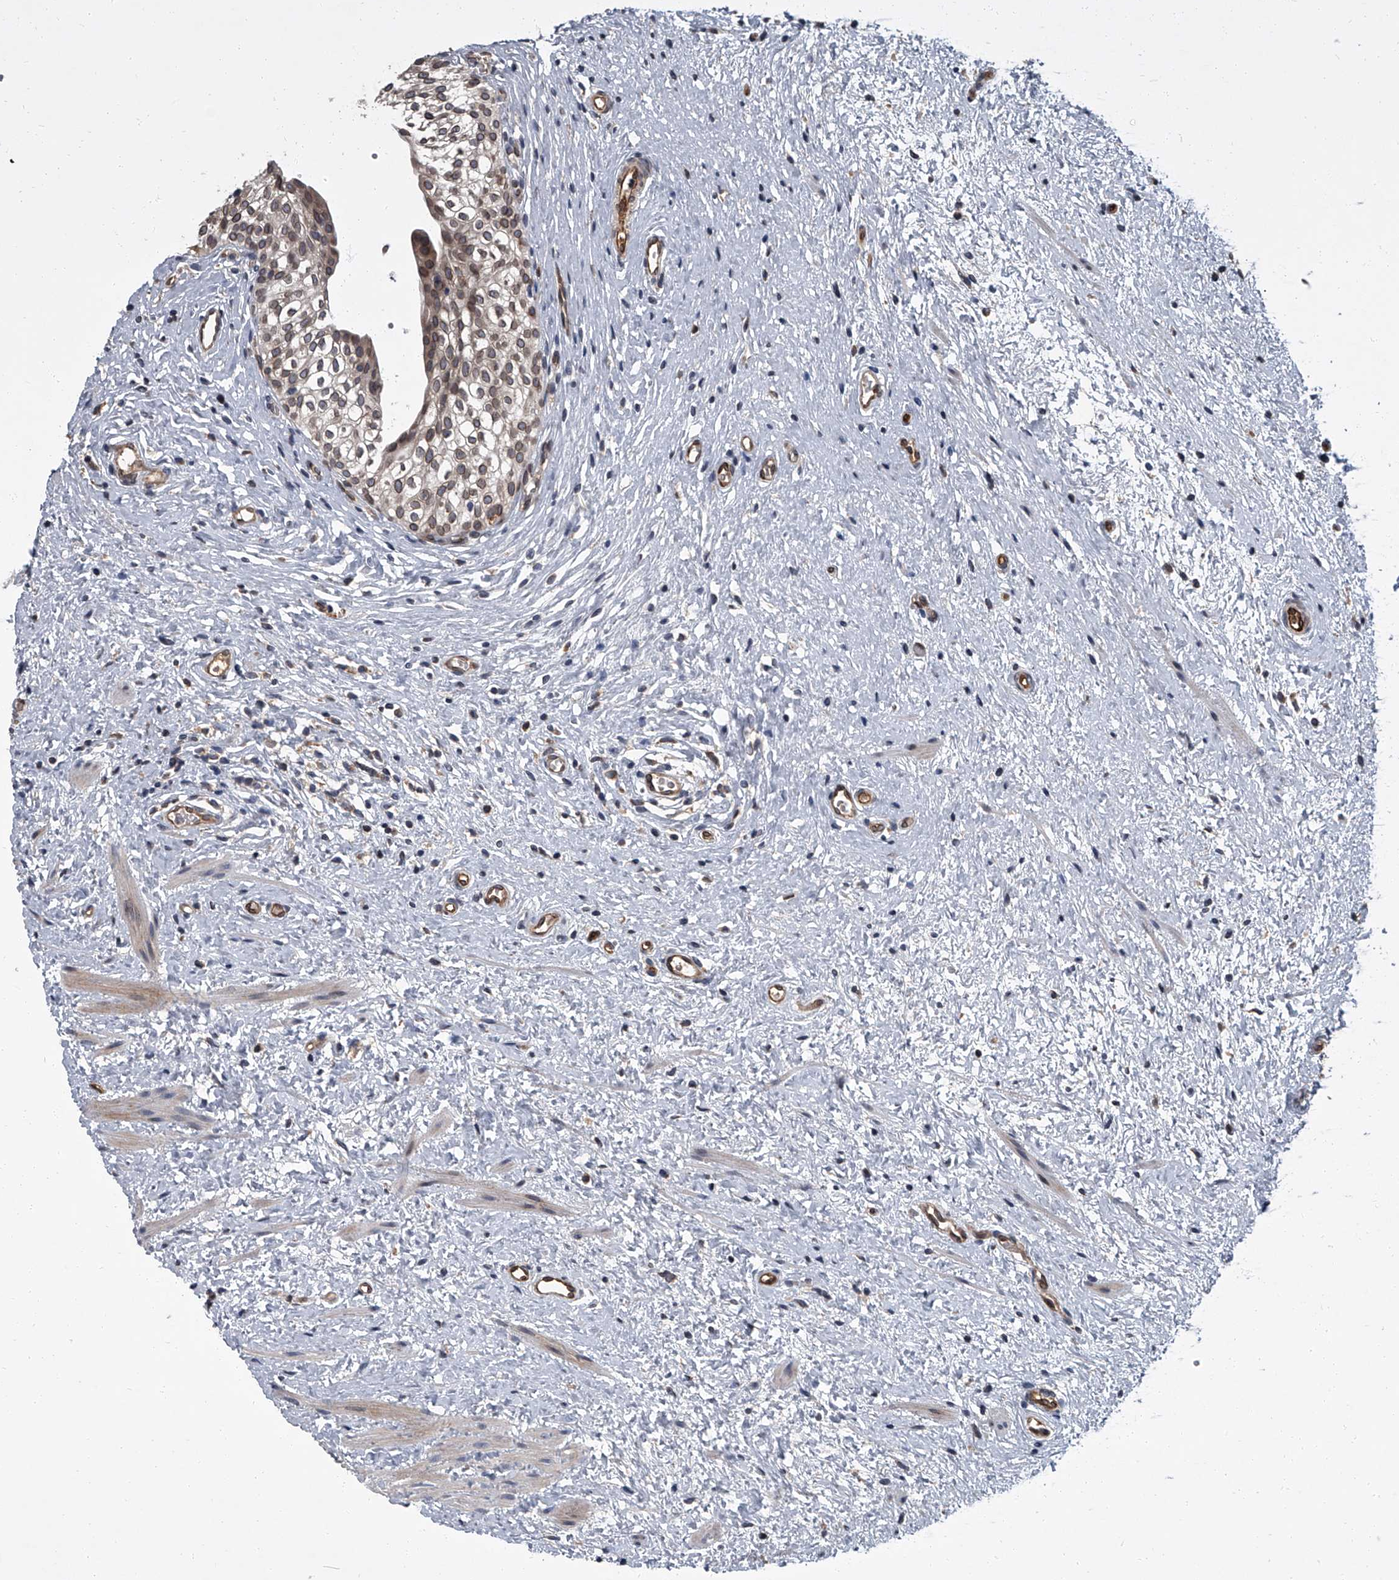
{"staining": {"intensity": "moderate", "quantity": "25%-75%", "location": "cytoplasmic/membranous,nuclear"}, "tissue": "urinary bladder", "cell_type": "Urothelial cells", "image_type": "normal", "snomed": [{"axis": "morphology", "description": "Normal tissue, NOS"}, {"axis": "topography", "description": "Urinary bladder"}], "caption": "IHC staining of unremarkable urinary bladder, which demonstrates medium levels of moderate cytoplasmic/membranous,nuclear expression in about 25%-75% of urothelial cells indicating moderate cytoplasmic/membranous,nuclear protein staining. The staining was performed using DAB (brown) for protein detection and nuclei were counterstained in hematoxylin (blue).", "gene": "LRRC8C", "patient": {"sex": "male", "age": 1}}